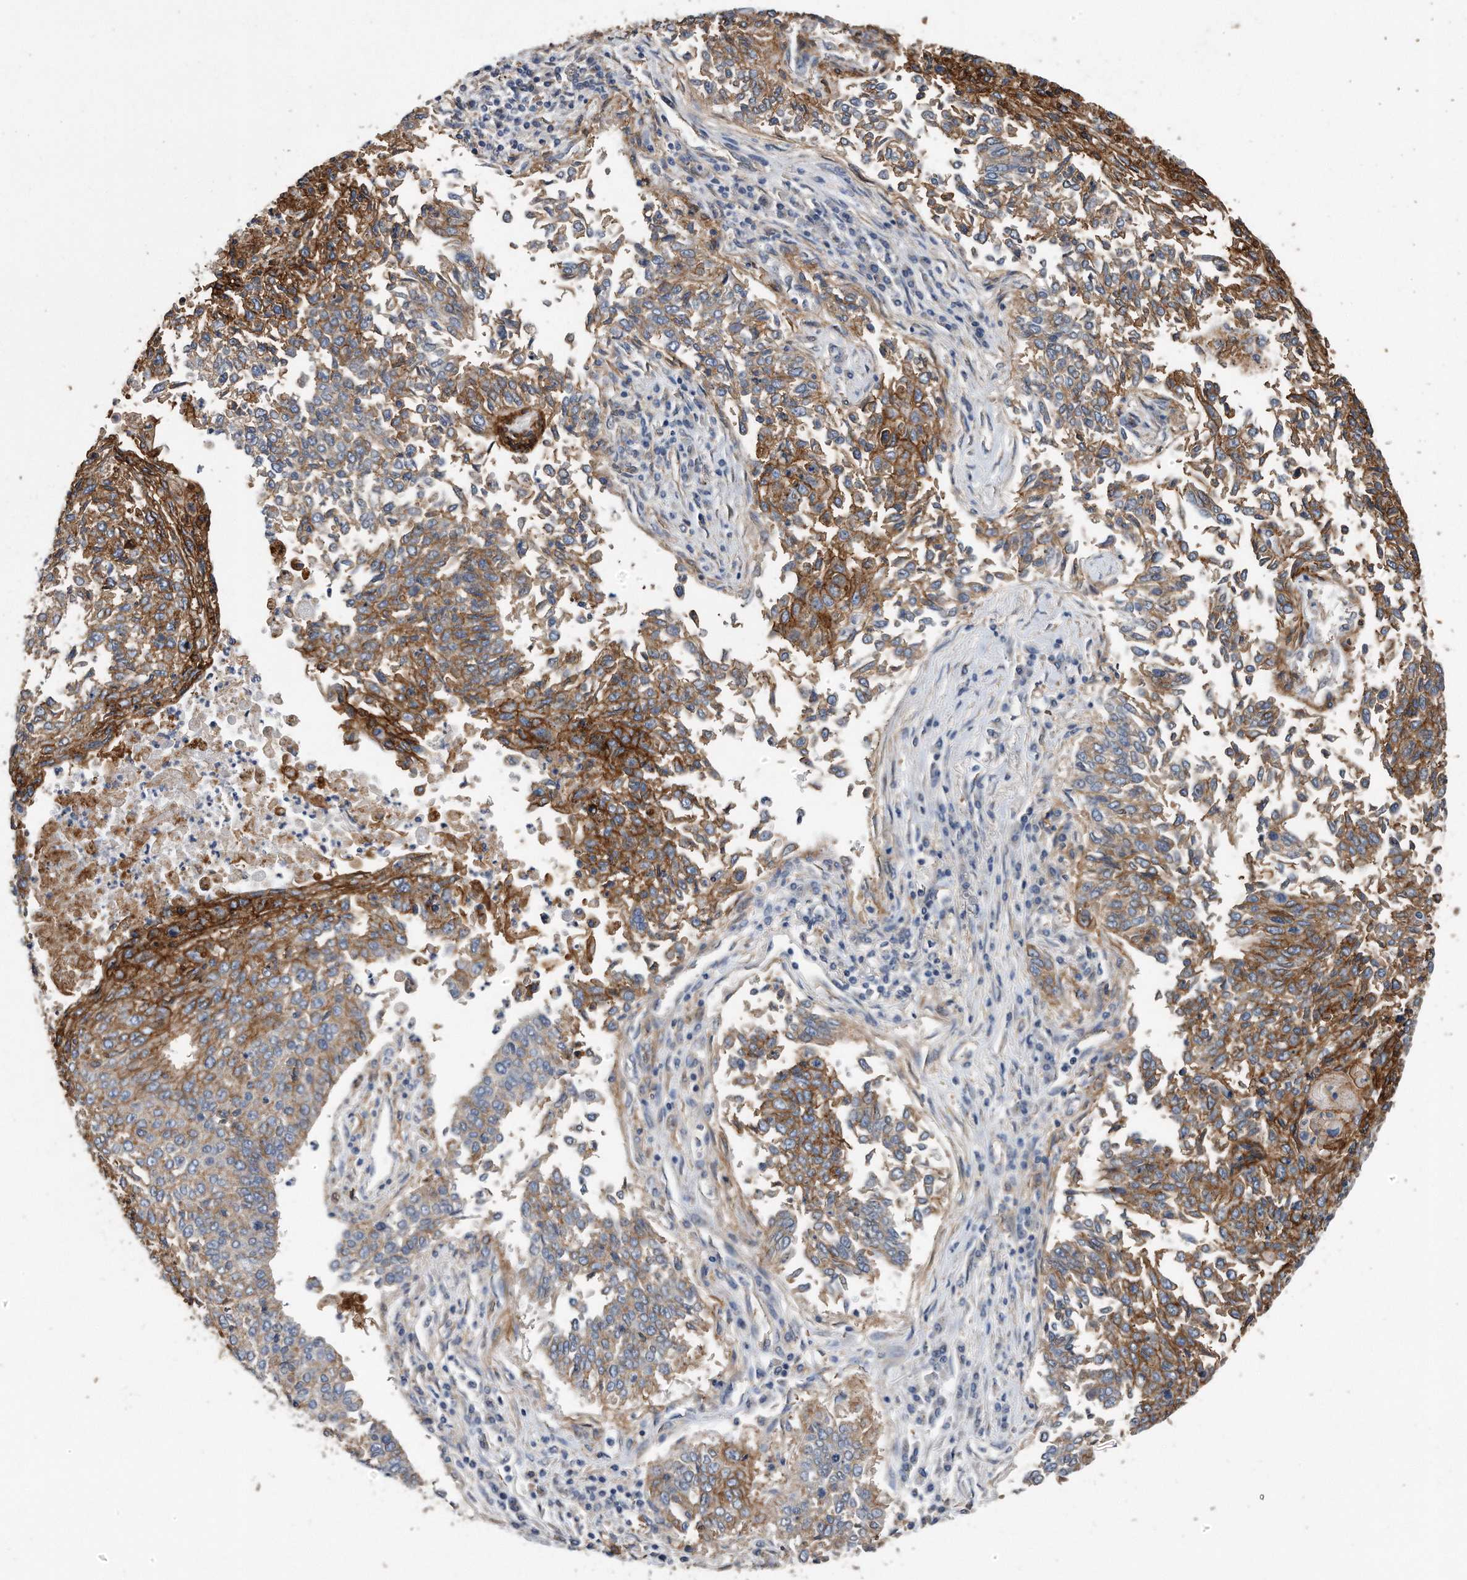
{"staining": {"intensity": "moderate", "quantity": ">75%", "location": "cytoplasmic/membranous"}, "tissue": "lung cancer", "cell_type": "Tumor cells", "image_type": "cancer", "snomed": [{"axis": "morphology", "description": "Normal tissue, NOS"}, {"axis": "morphology", "description": "Squamous cell carcinoma, NOS"}, {"axis": "topography", "description": "Cartilage tissue"}, {"axis": "topography", "description": "Bronchus"}, {"axis": "topography", "description": "Lung"}, {"axis": "topography", "description": "Peripheral nerve tissue"}], "caption": "Lung squamous cell carcinoma was stained to show a protein in brown. There is medium levels of moderate cytoplasmic/membranous staining in about >75% of tumor cells.", "gene": "CDCP1", "patient": {"sex": "female", "age": 49}}